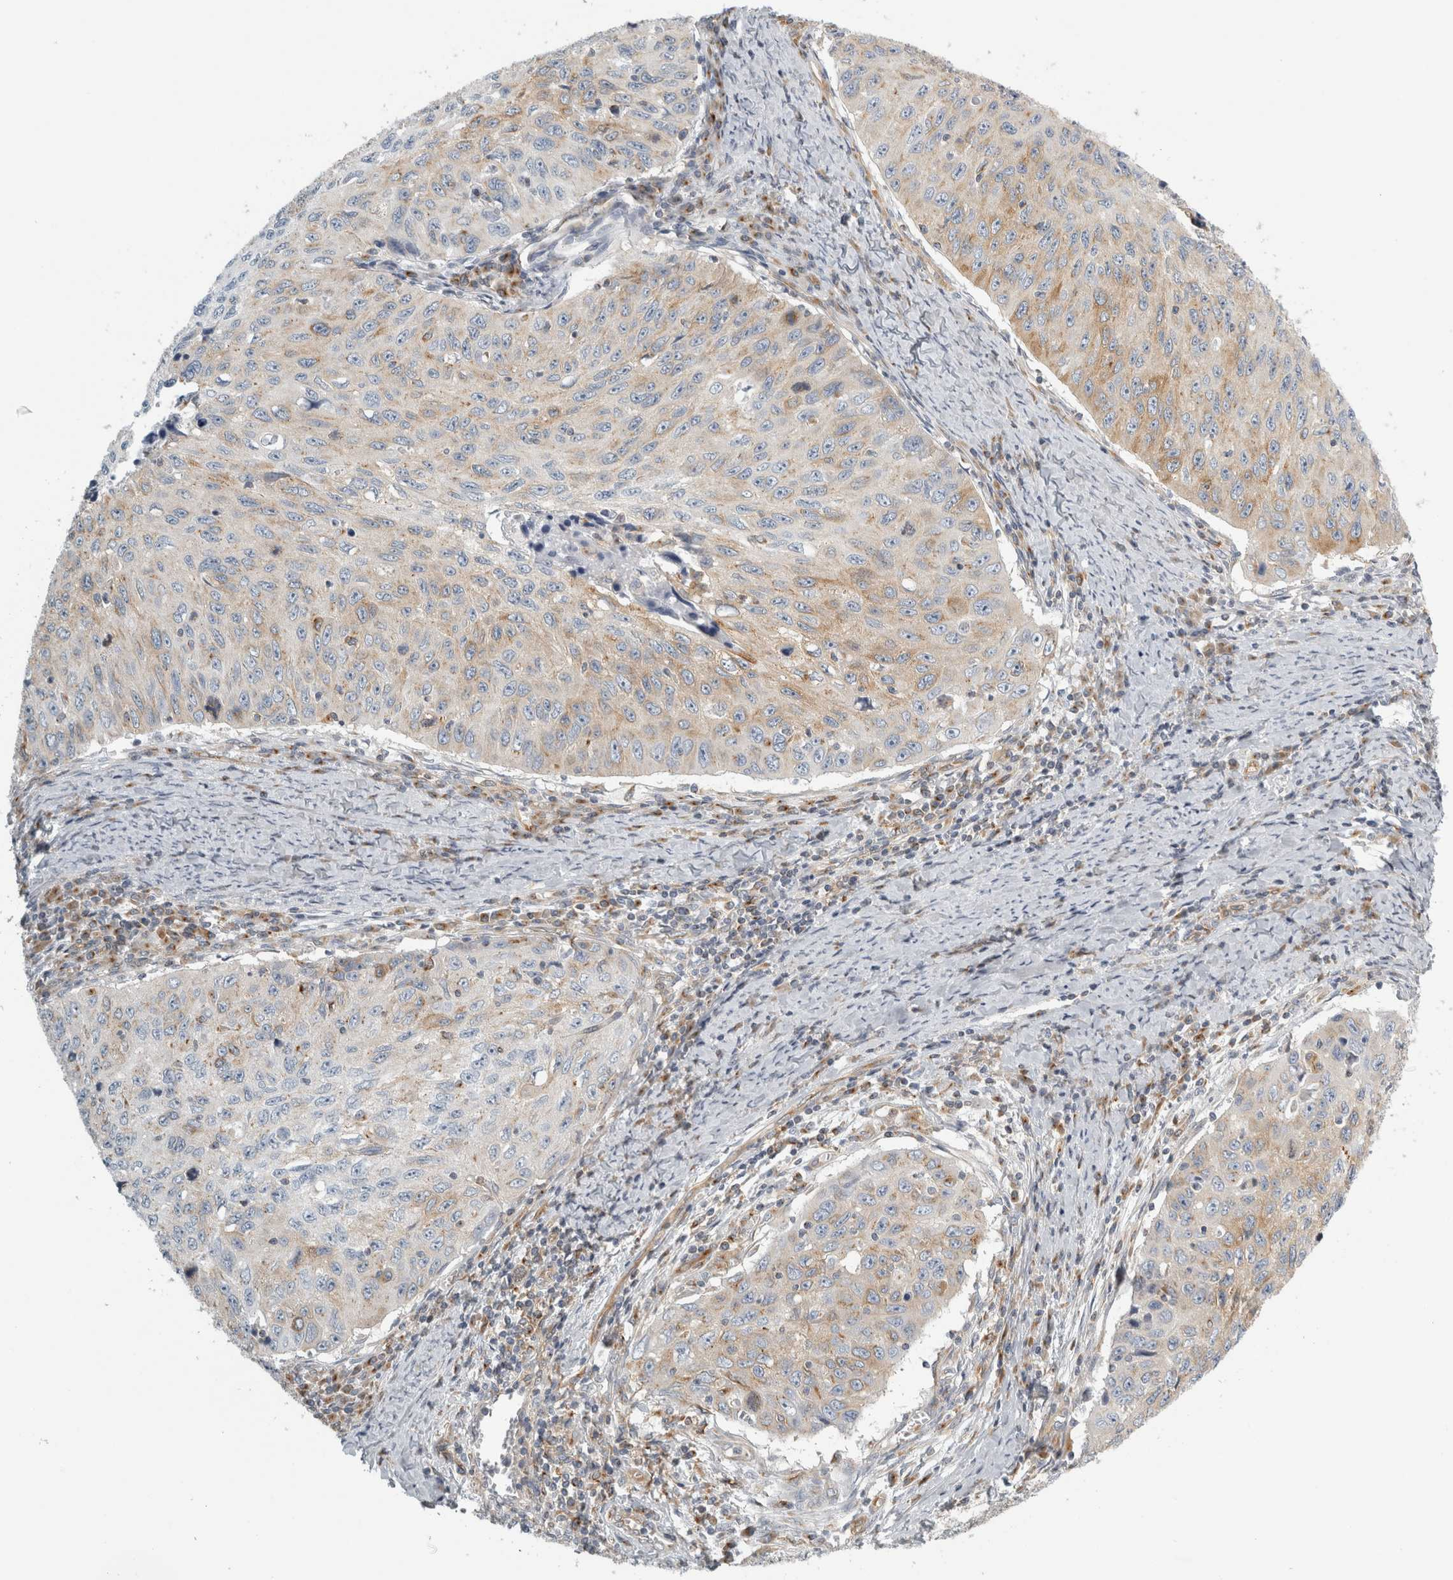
{"staining": {"intensity": "weak", "quantity": ">75%", "location": "cytoplasmic/membranous"}, "tissue": "cervical cancer", "cell_type": "Tumor cells", "image_type": "cancer", "snomed": [{"axis": "morphology", "description": "Squamous cell carcinoma, NOS"}, {"axis": "topography", "description": "Cervix"}], "caption": "Immunohistochemical staining of cervical cancer exhibits low levels of weak cytoplasmic/membranous positivity in about >75% of tumor cells.", "gene": "PEX6", "patient": {"sex": "female", "age": 53}}